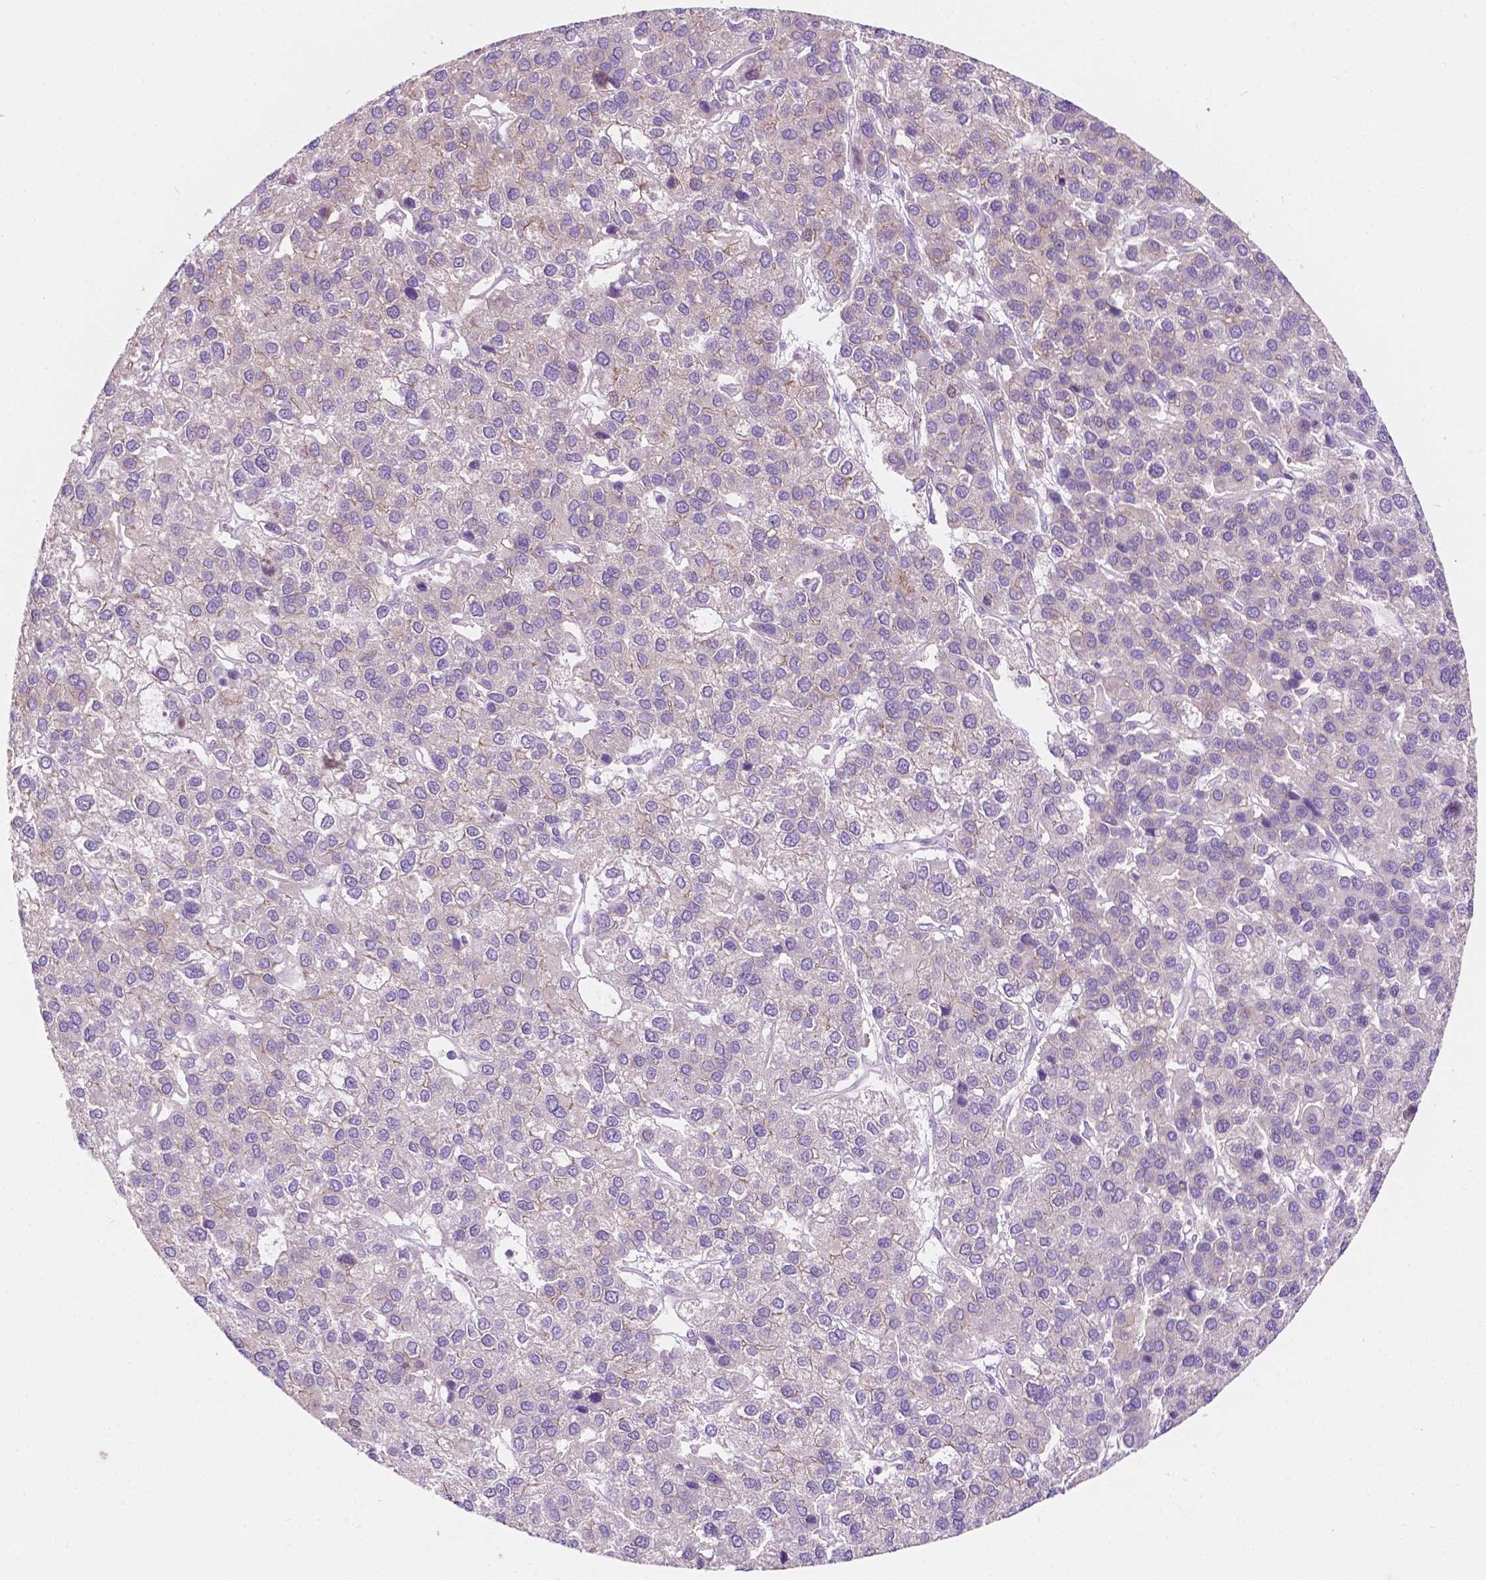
{"staining": {"intensity": "negative", "quantity": "none", "location": "none"}, "tissue": "liver cancer", "cell_type": "Tumor cells", "image_type": "cancer", "snomed": [{"axis": "morphology", "description": "Carcinoma, Hepatocellular, NOS"}, {"axis": "topography", "description": "Liver"}], "caption": "Immunohistochemistry of human liver hepatocellular carcinoma exhibits no positivity in tumor cells. (Stains: DAB (3,3'-diaminobenzidine) immunohistochemistry with hematoxylin counter stain, Microscopy: brightfield microscopy at high magnification).", "gene": "NOS1AP", "patient": {"sex": "female", "age": 41}}